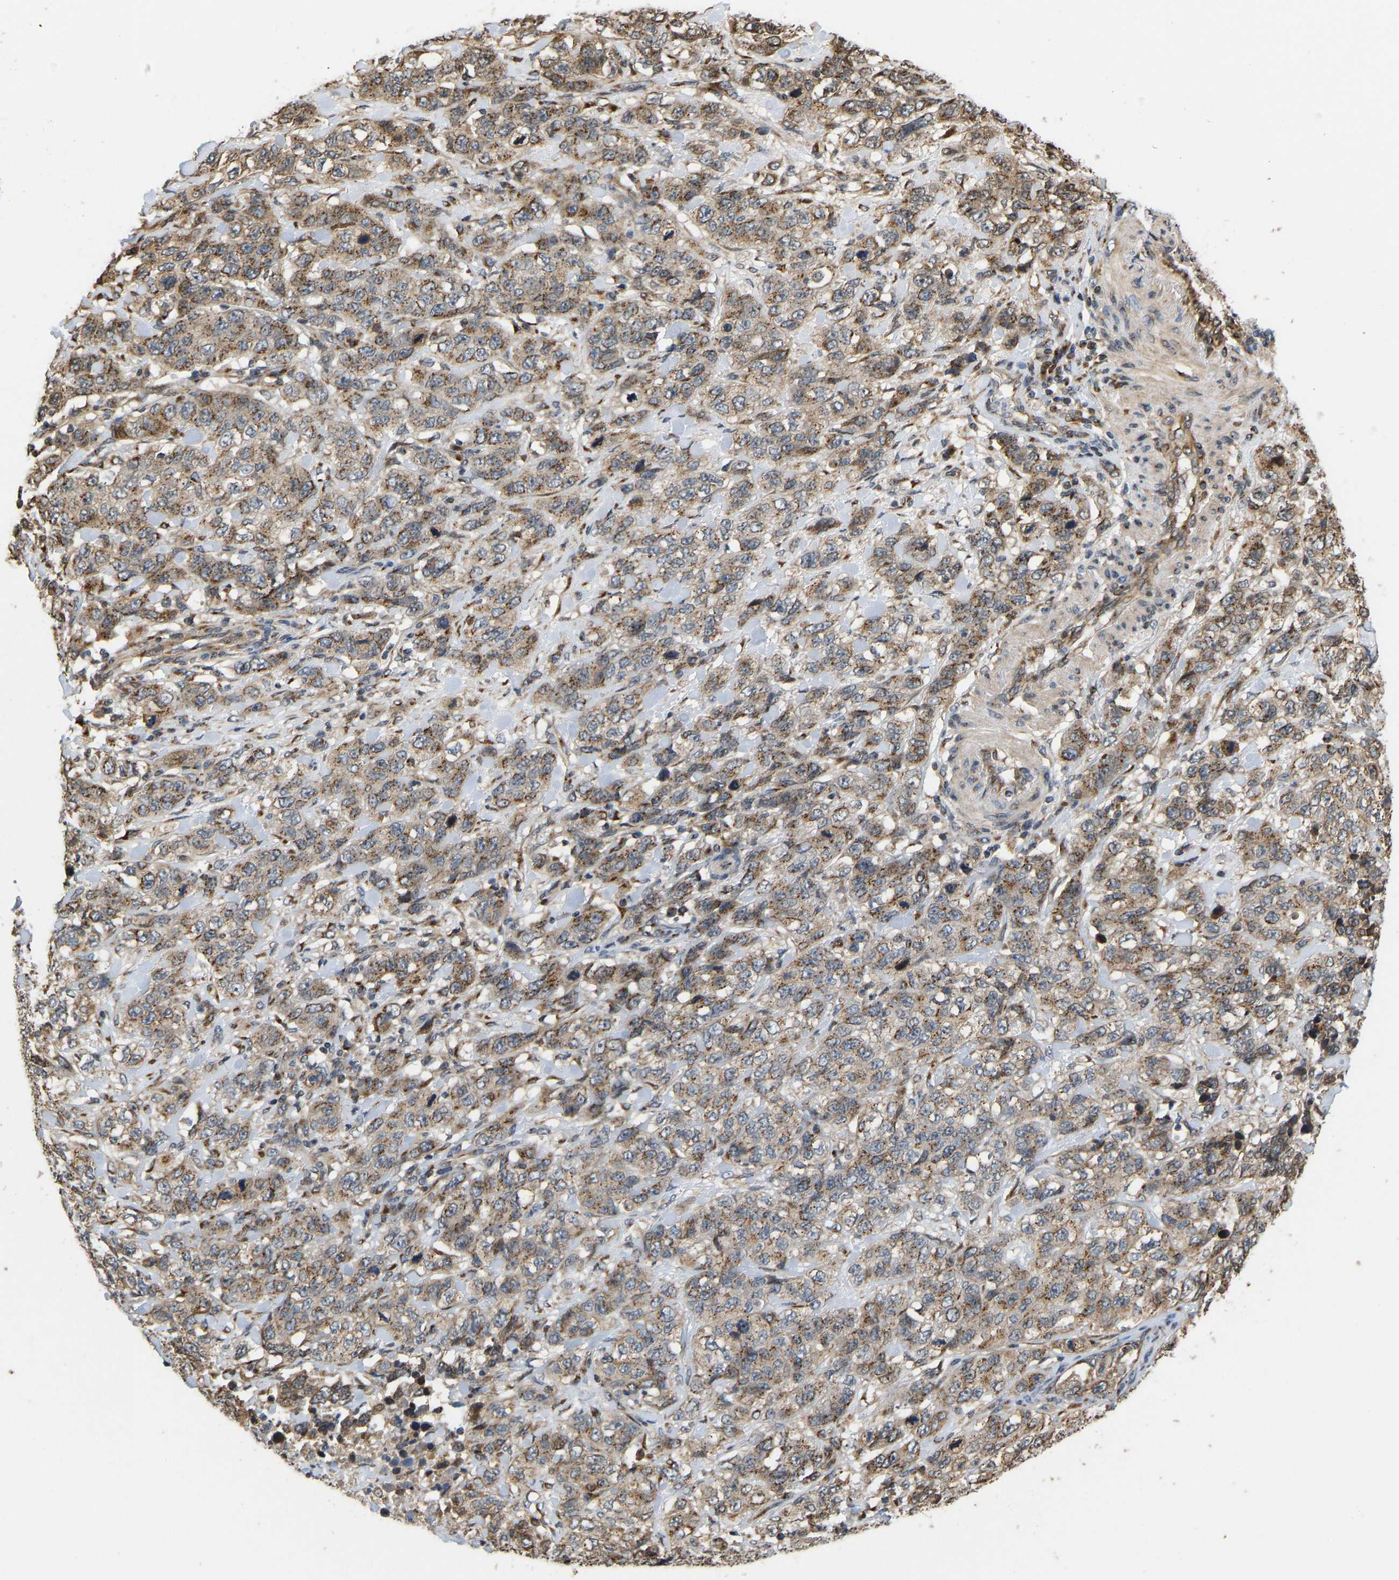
{"staining": {"intensity": "moderate", "quantity": ">75%", "location": "cytoplasmic/membranous"}, "tissue": "stomach cancer", "cell_type": "Tumor cells", "image_type": "cancer", "snomed": [{"axis": "morphology", "description": "Adenocarcinoma, NOS"}, {"axis": "topography", "description": "Stomach"}], "caption": "Protein expression analysis of stomach adenocarcinoma exhibits moderate cytoplasmic/membranous positivity in about >75% of tumor cells.", "gene": "YIPF4", "patient": {"sex": "male", "age": 48}}